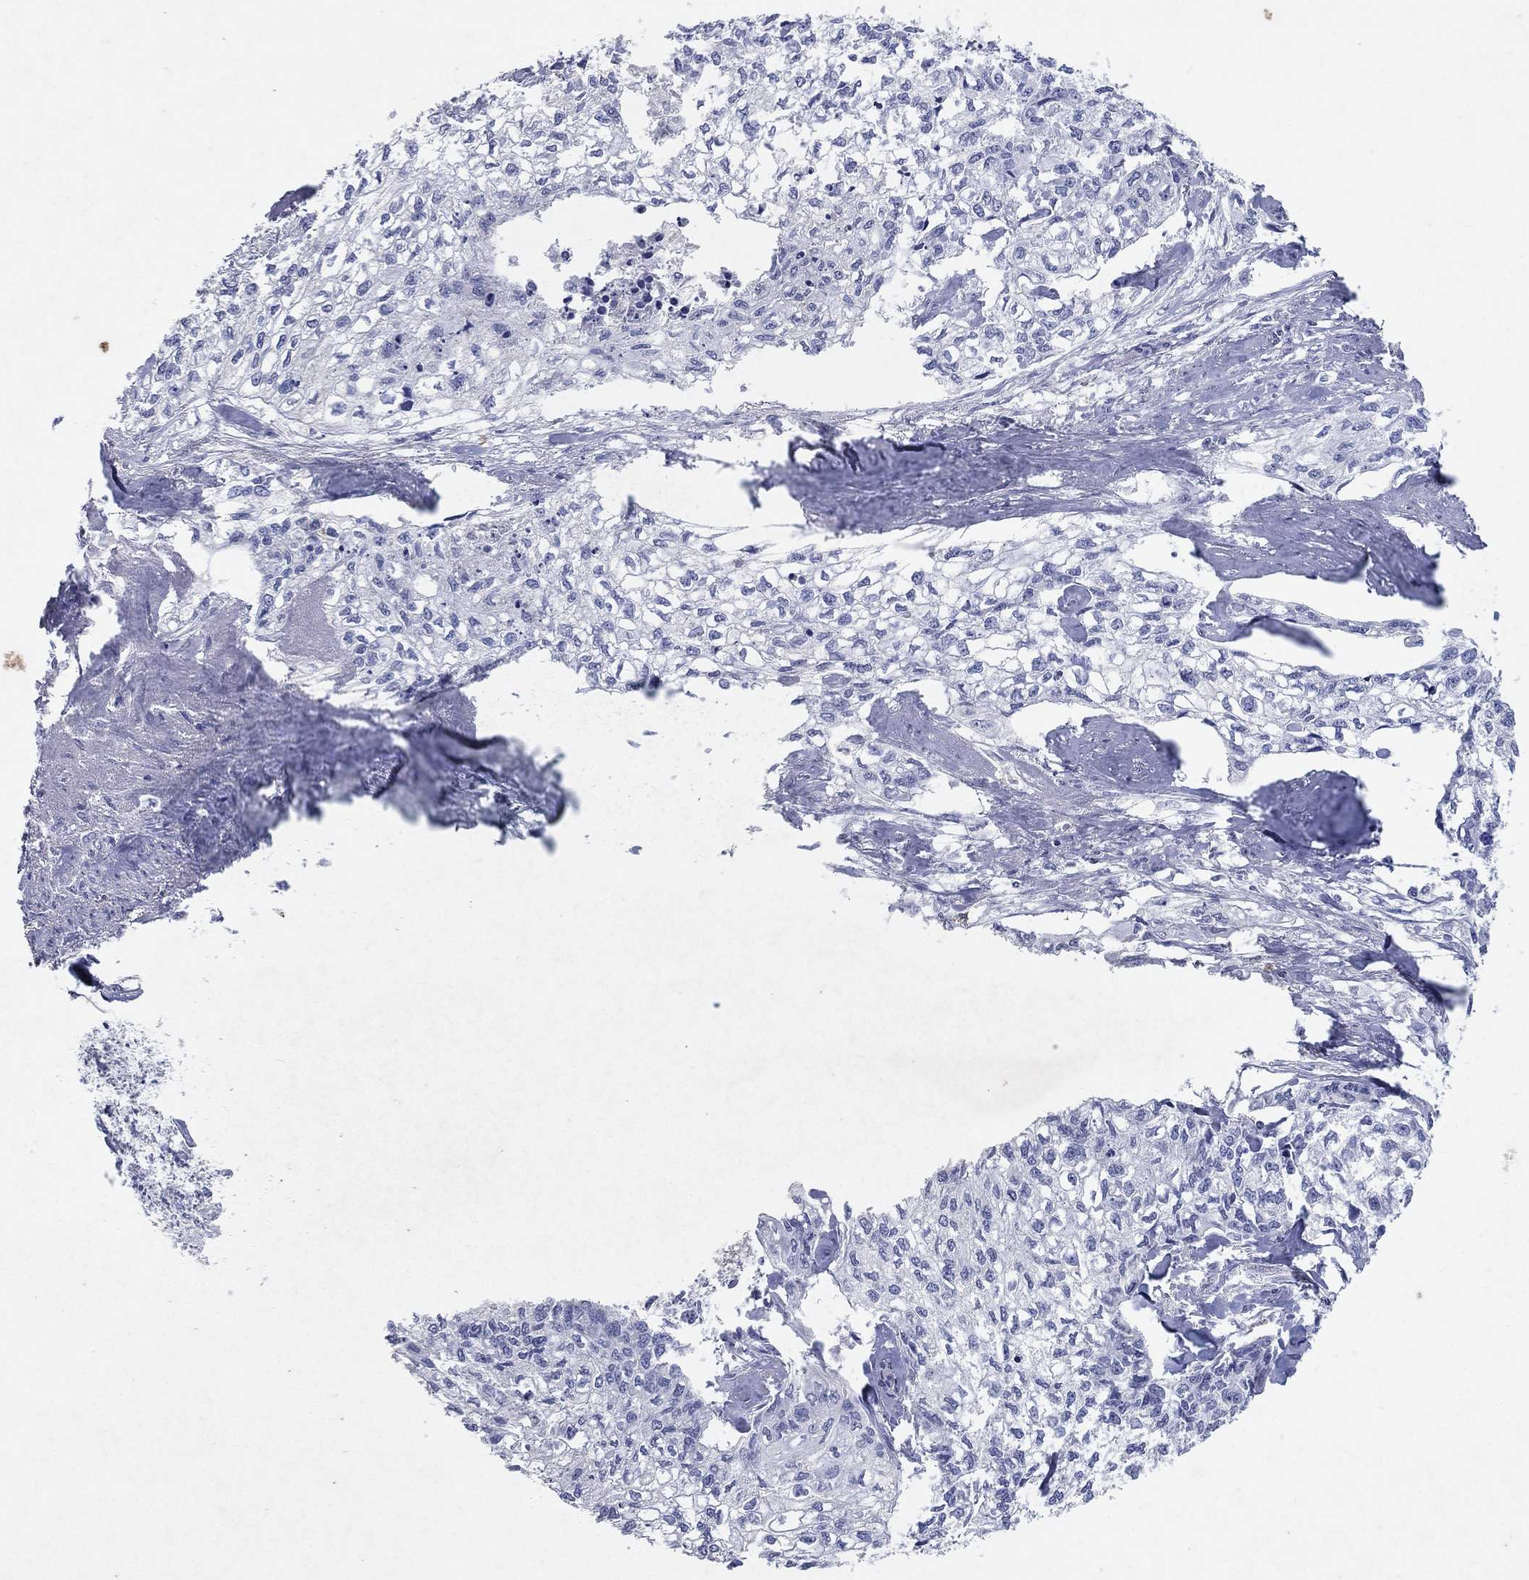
{"staining": {"intensity": "negative", "quantity": "none", "location": "none"}, "tissue": "cervical cancer", "cell_type": "Tumor cells", "image_type": "cancer", "snomed": [{"axis": "morphology", "description": "Squamous cell carcinoma, NOS"}, {"axis": "topography", "description": "Cervix"}], "caption": "Tumor cells show no significant positivity in cervical cancer. Brightfield microscopy of immunohistochemistry stained with DAB (3,3'-diaminobenzidine) (brown) and hematoxylin (blue), captured at high magnification.", "gene": "KRT40", "patient": {"sex": "female", "age": 58}}